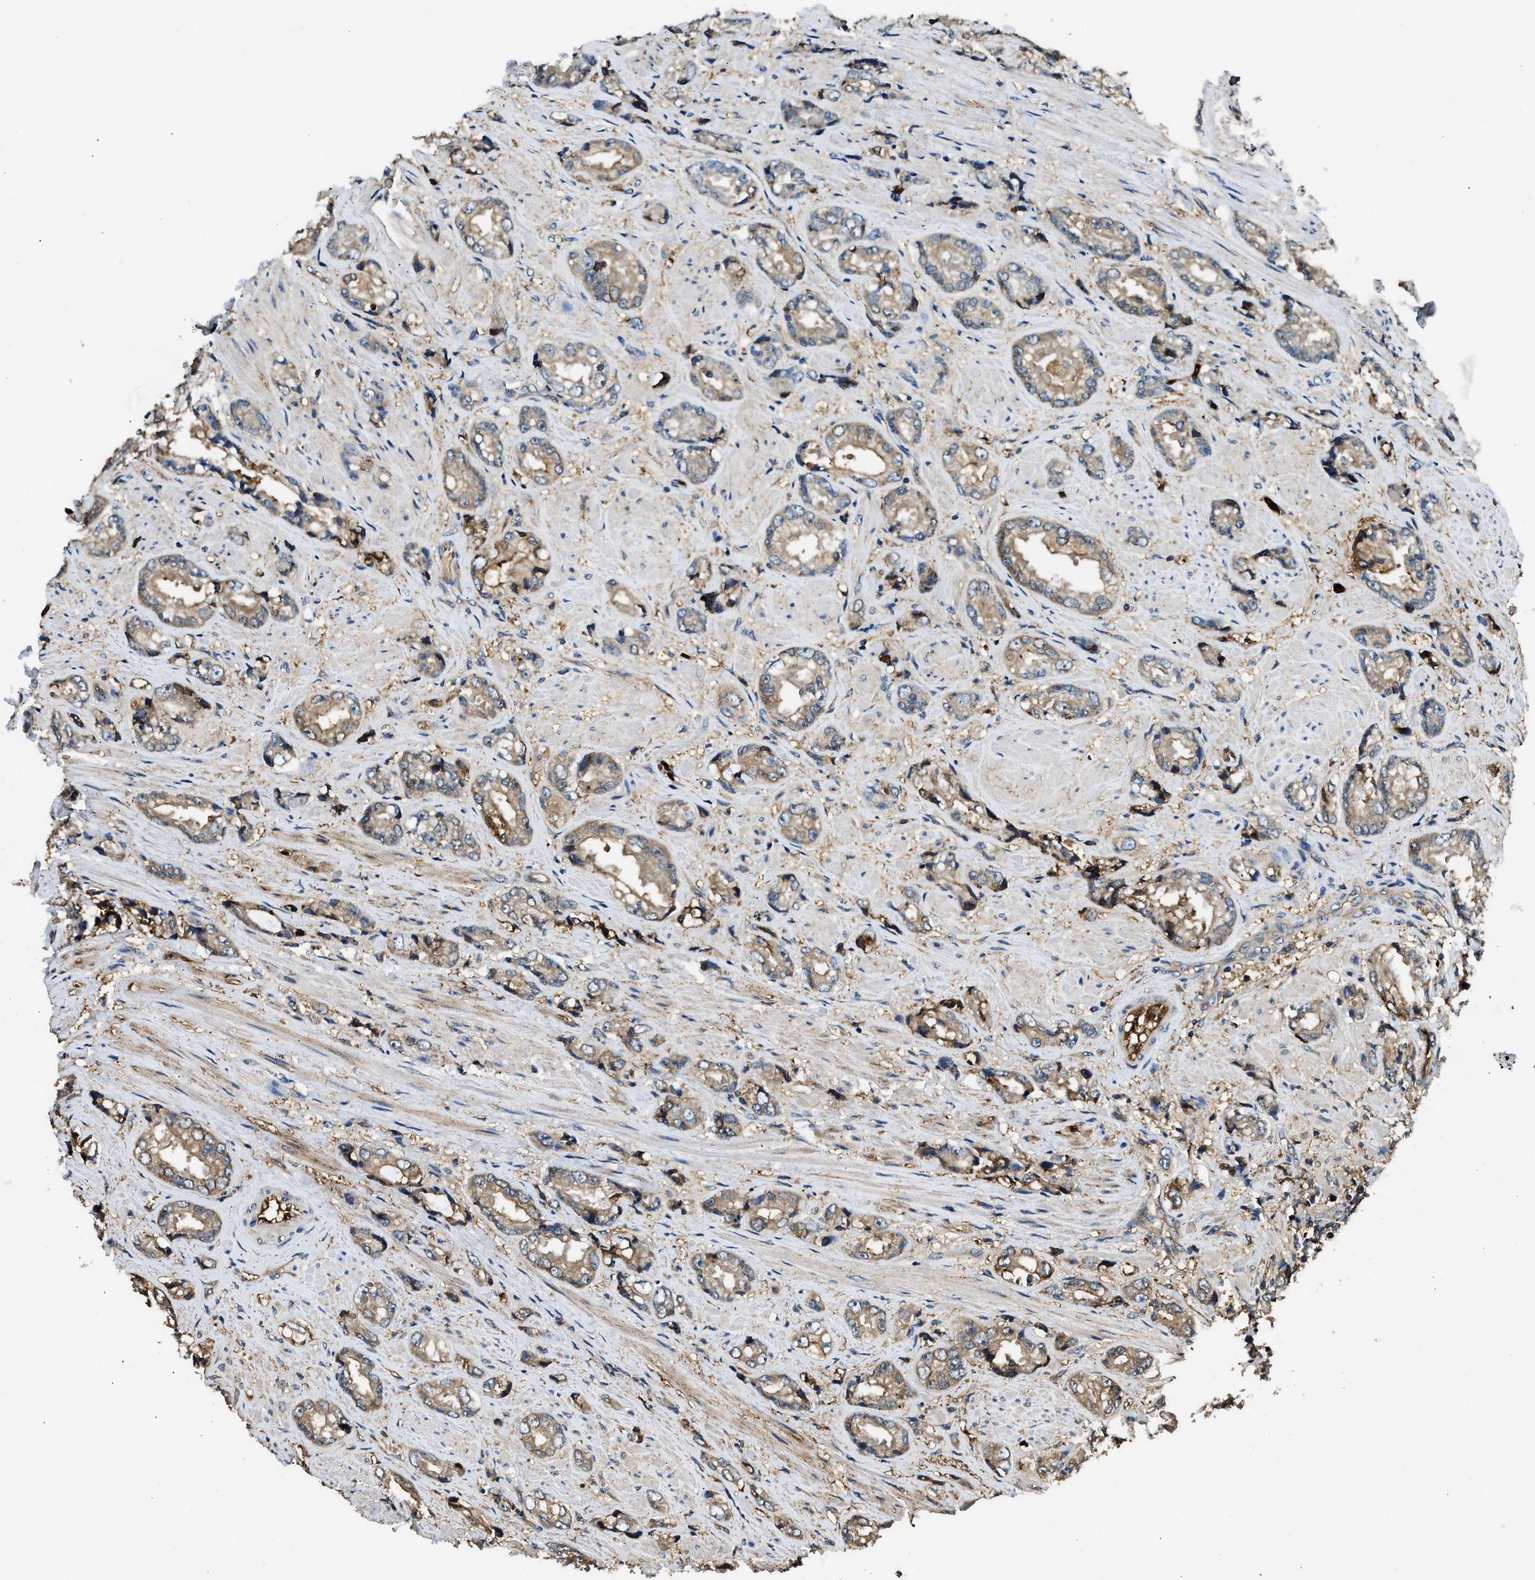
{"staining": {"intensity": "weak", "quantity": "25%-75%", "location": "cytoplasmic/membranous"}, "tissue": "prostate cancer", "cell_type": "Tumor cells", "image_type": "cancer", "snomed": [{"axis": "morphology", "description": "Adenocarcinoma, High grade"}, {"axis": "topography", "description": "Prostate"}], "caption": "IHC histopathology image of human prostate high-grade adenocarcinoma stained for a protein (brown), which reveals low levels of weak cytoplasmic/membranous positivity in approximately 25%-75% of tumor cells.", "gene": "ANXA3", "patient": {"sex": "male", "age": 61}}